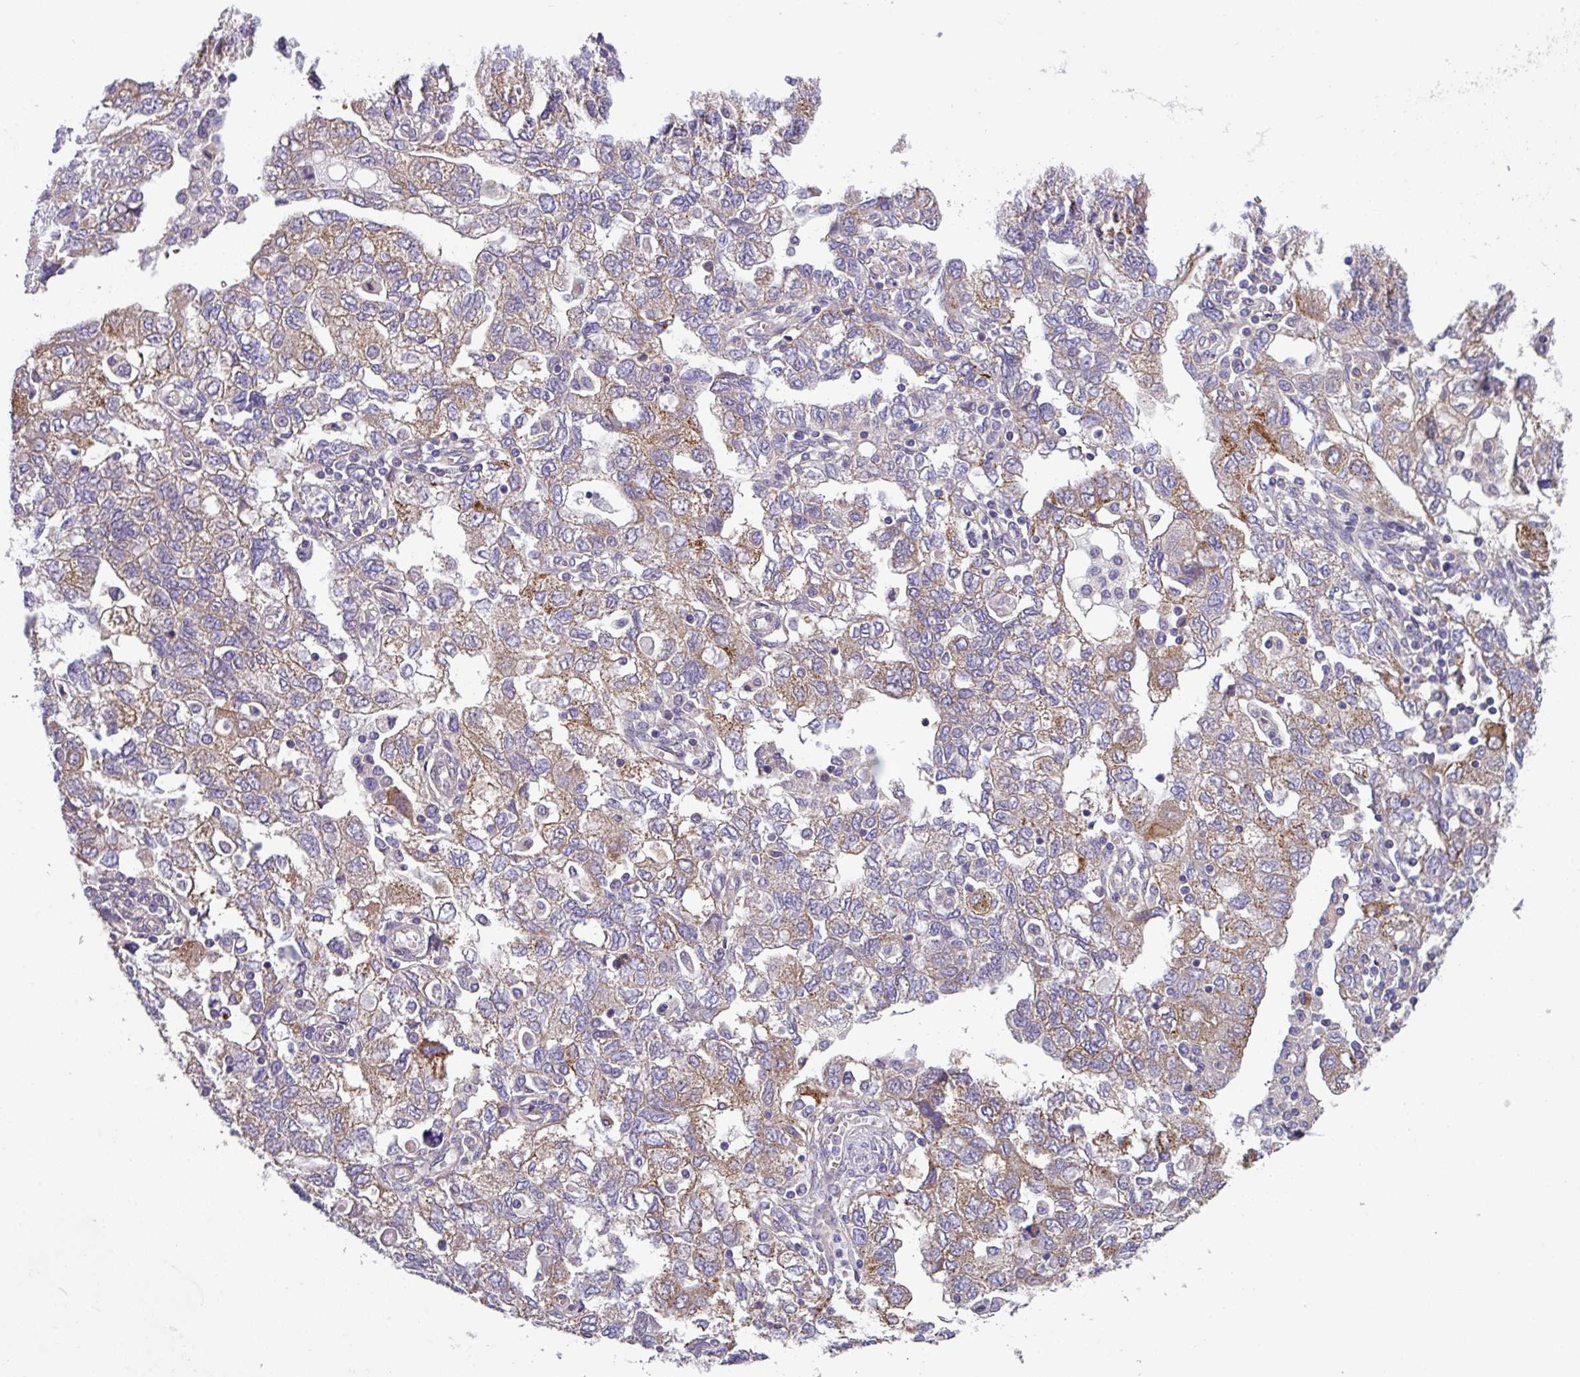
{"staining": {"intensity": "weak", "quantity": "25%-75%", "location": "cytoplasmic/membranous"}, "tissue": "ovarian cancer", "cell_type": "Tumor cells", "image_type": "cancer", "snomed": [{"axis": "morphology", "description": "Carcinoma, NOS"}, {"axis": "morphology", "description": "Cystadenocarcinoma, serous, NOS"}, {"axis": "topography", "description": "Ovary"}], "caption": "Immunohistochemical staining of ovarian cancer exhibits low levels of weak cytoplasmic/membranous staining in approximately 25%-75% of tumor cells. (brown staining indicates protein expression, while blue staining denotes nuclei).", "gene": "SLC23A2", "patient": {"sex": "female", "age": 69}}